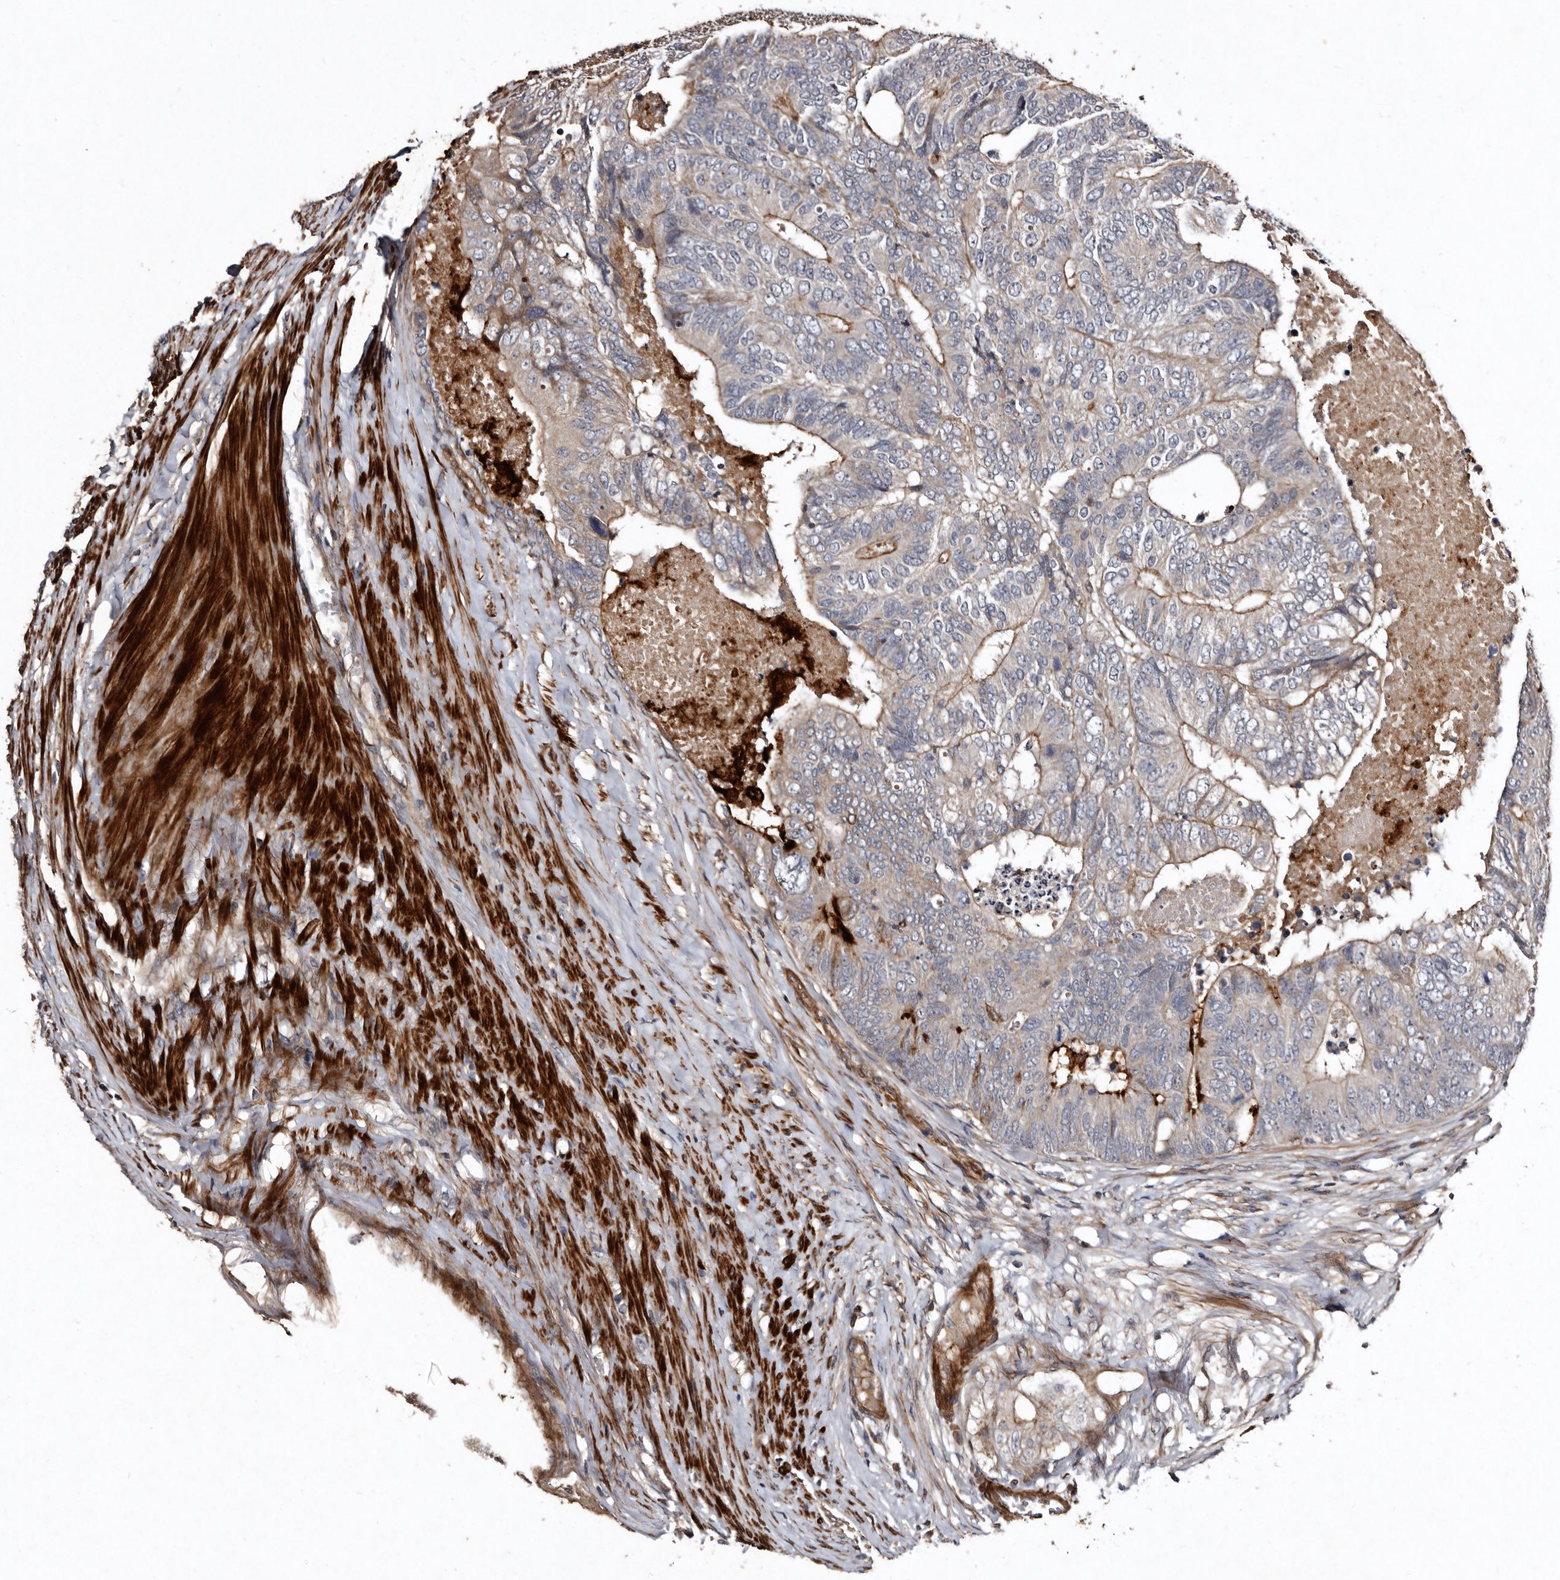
{"staining": {"intensity": "moderate", "quantity": "<25%", "location": "cytoplasmic/membranous"}, "tissue": "colorectal cancer", "cell_type": "Tumor cells", "image_type": "cancer", "snomed": [{"axis": "morphology", "description": "Adenocarcinoma, NOS"}, {"axis": "topography", "description": "Colon"}], "caption": "A high-resolution image shows immunohistochemistry (IHC) staining of colorectal cancer (adenocarcinoma), which reveals moderate cytoplasmic/membranous staining in about <25% of tumor cells. (brown staining indicates protein expression, while blue staining denotes nuclei).", "gene": "PRKD3", "patient": {"sex": "female", "age": 67}}